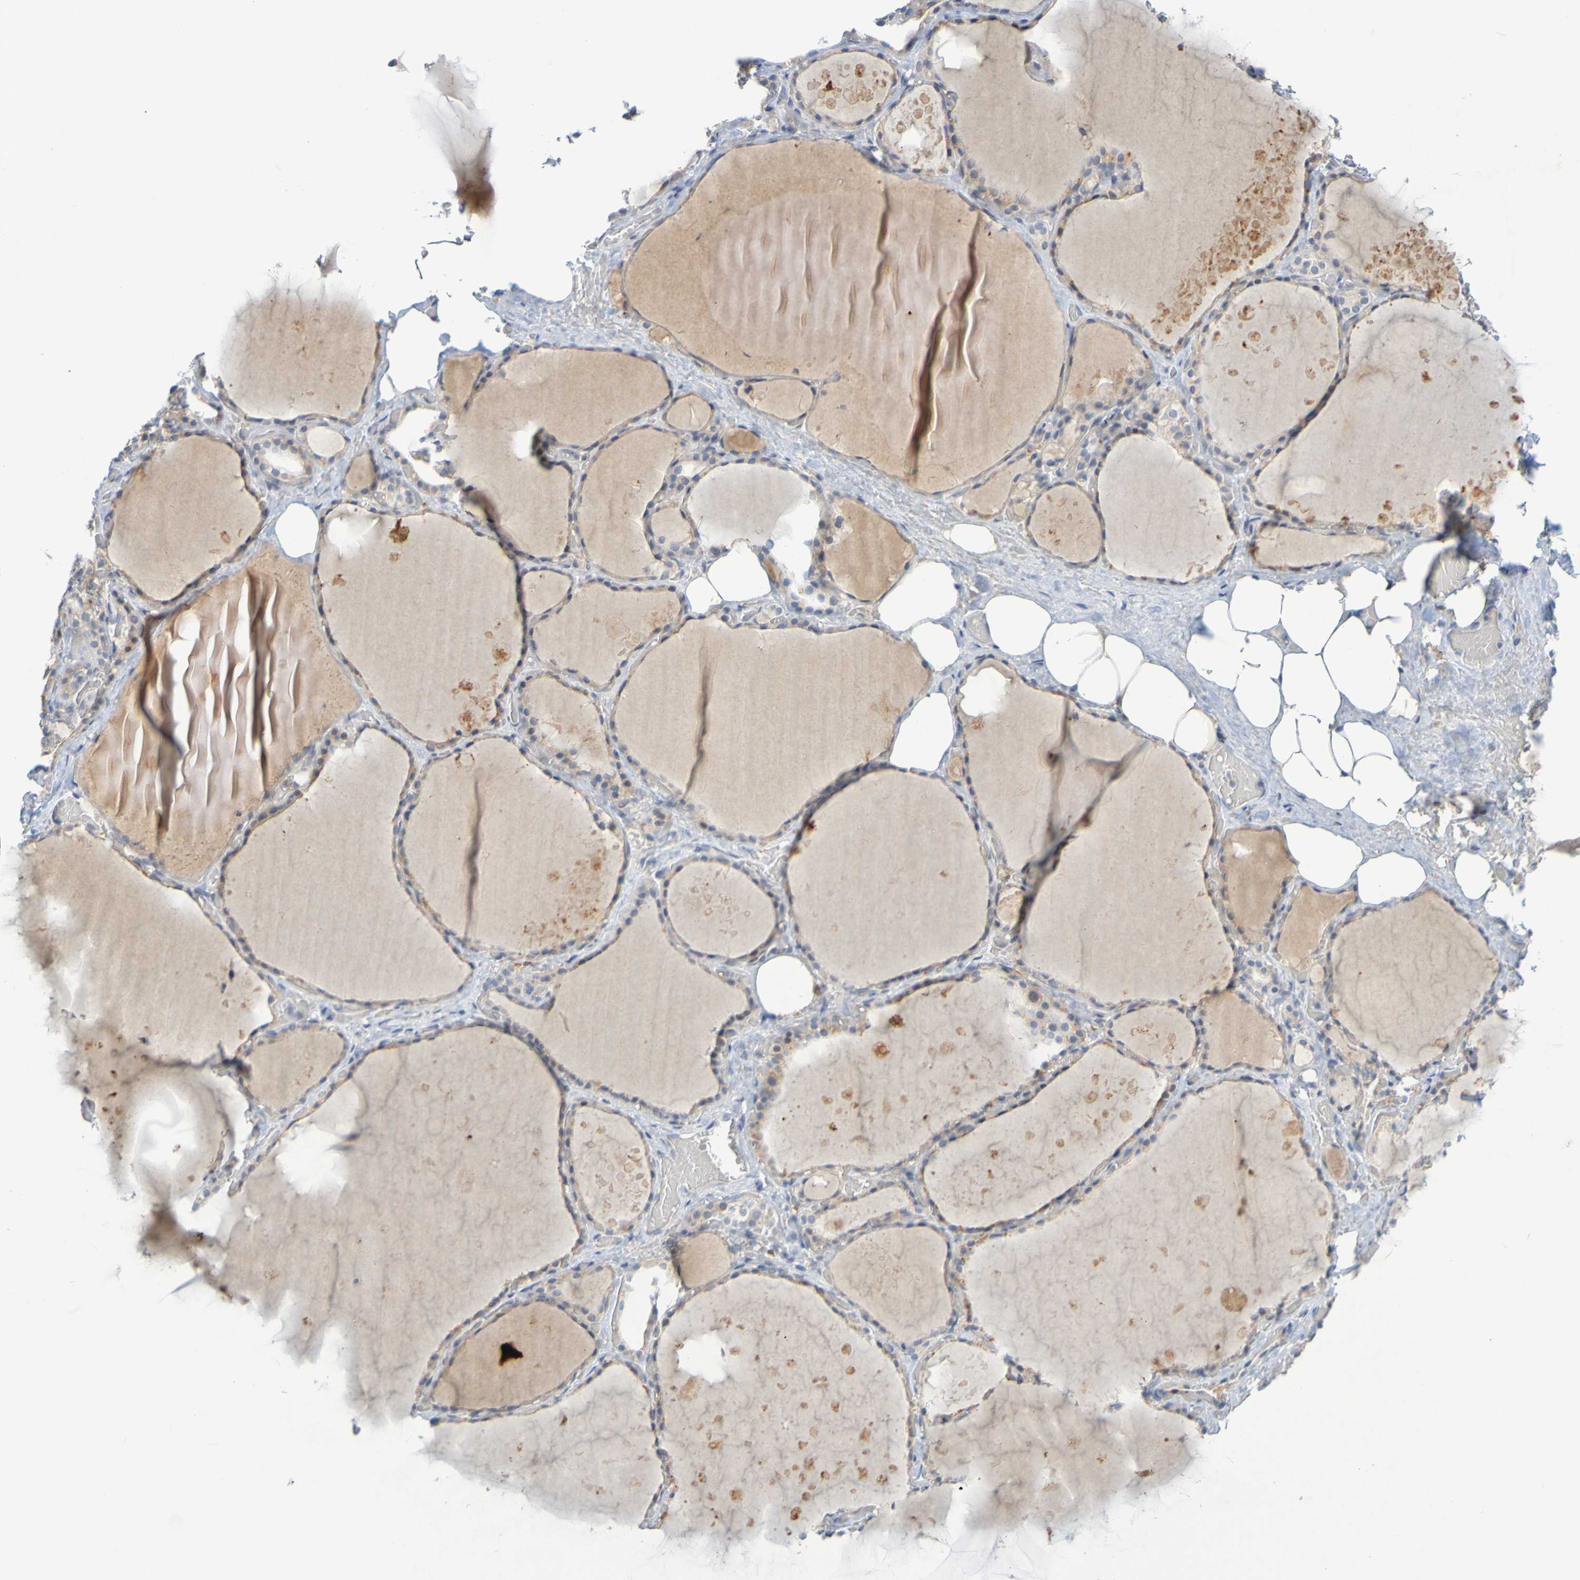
{"staining": {"intensity": "moderate", "quantity": "25%-75%", "location": "cytoplasmic/membranous"}, "tissue": "thyroid gland", "cell_type": "Glandular cells", "image_type": "normal", "snomed": [{"axis": "morphology", "description": "Normal tissue, NOS"}, {"axis": "topography", "description": "Thyroid gland"}], "caption": "The immunohistochemical stain shows moderate cytoplasmic/membranous expression in glandular cells of unremarkable thyroid gland. The protein of interest is stained brown, and the nuclei are stained in blue (DAB IHC with brightfield microscopy, high magnification).", "gene": "LILRB5", "patient": {"sex": "male", "age": 61}}